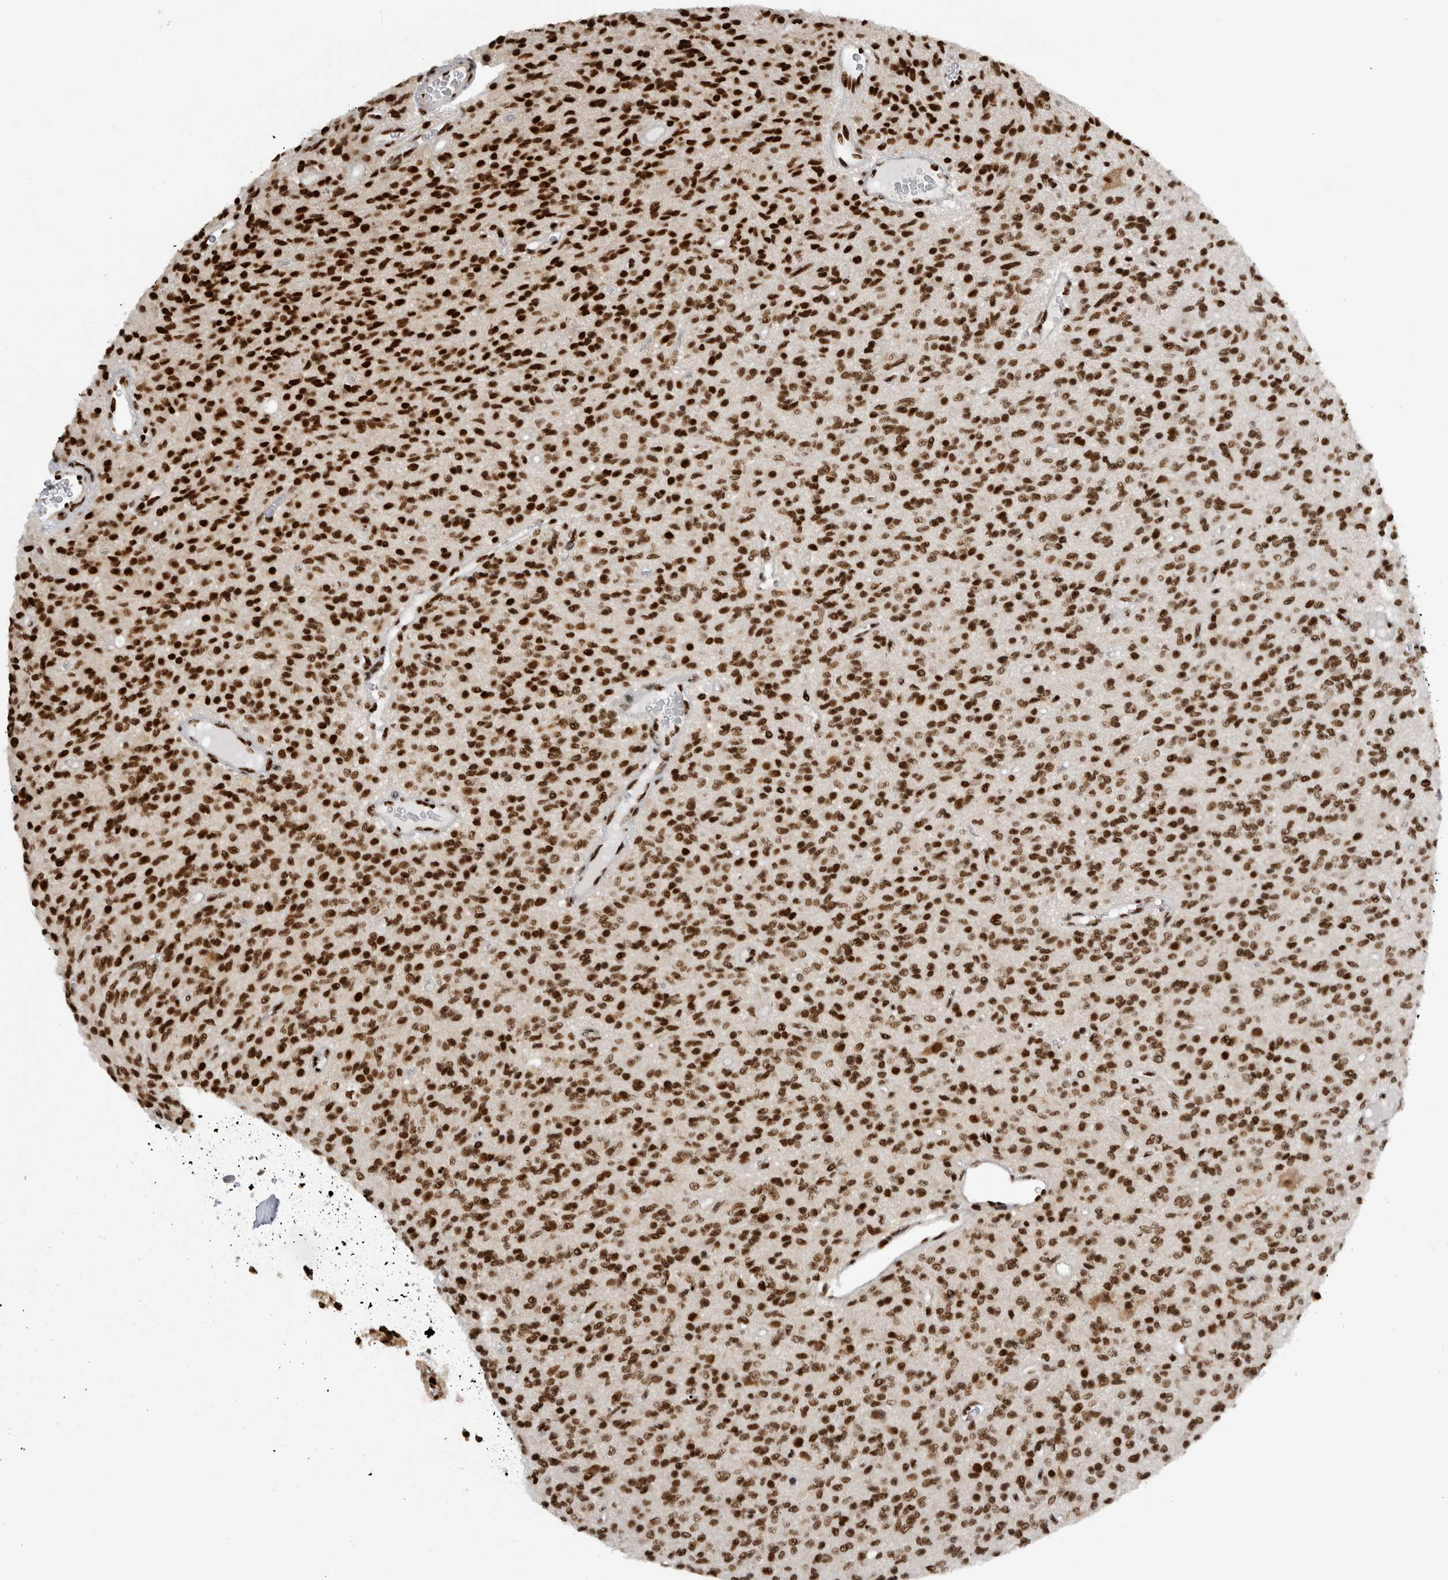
{"staining": {"intensity": "strong", "quantity": ">75%", "location": "nuclear"}, "tissue": "glioma", "cell_type": "Tumor cells", "image_type": "cancer", "snomed": [{"axis": "morphology", "description": "Glioma, malignant, High grade"}, {"axis": "topography", "description": "Brain"}], "caption": "Immunohistochemistry (IHC) staining of high-grade glioma (malignant), which shows high levels of strong nuclear staining in approximately >75% of tumor cells indicating strong nuclear protein expression. The staining was performed using DAB (brown) for protein detection and nuclei were counterstained in hematoxylin (blue).", "gene": "ZSCAN2", "patient": {"sex": "male", "age": 34}}